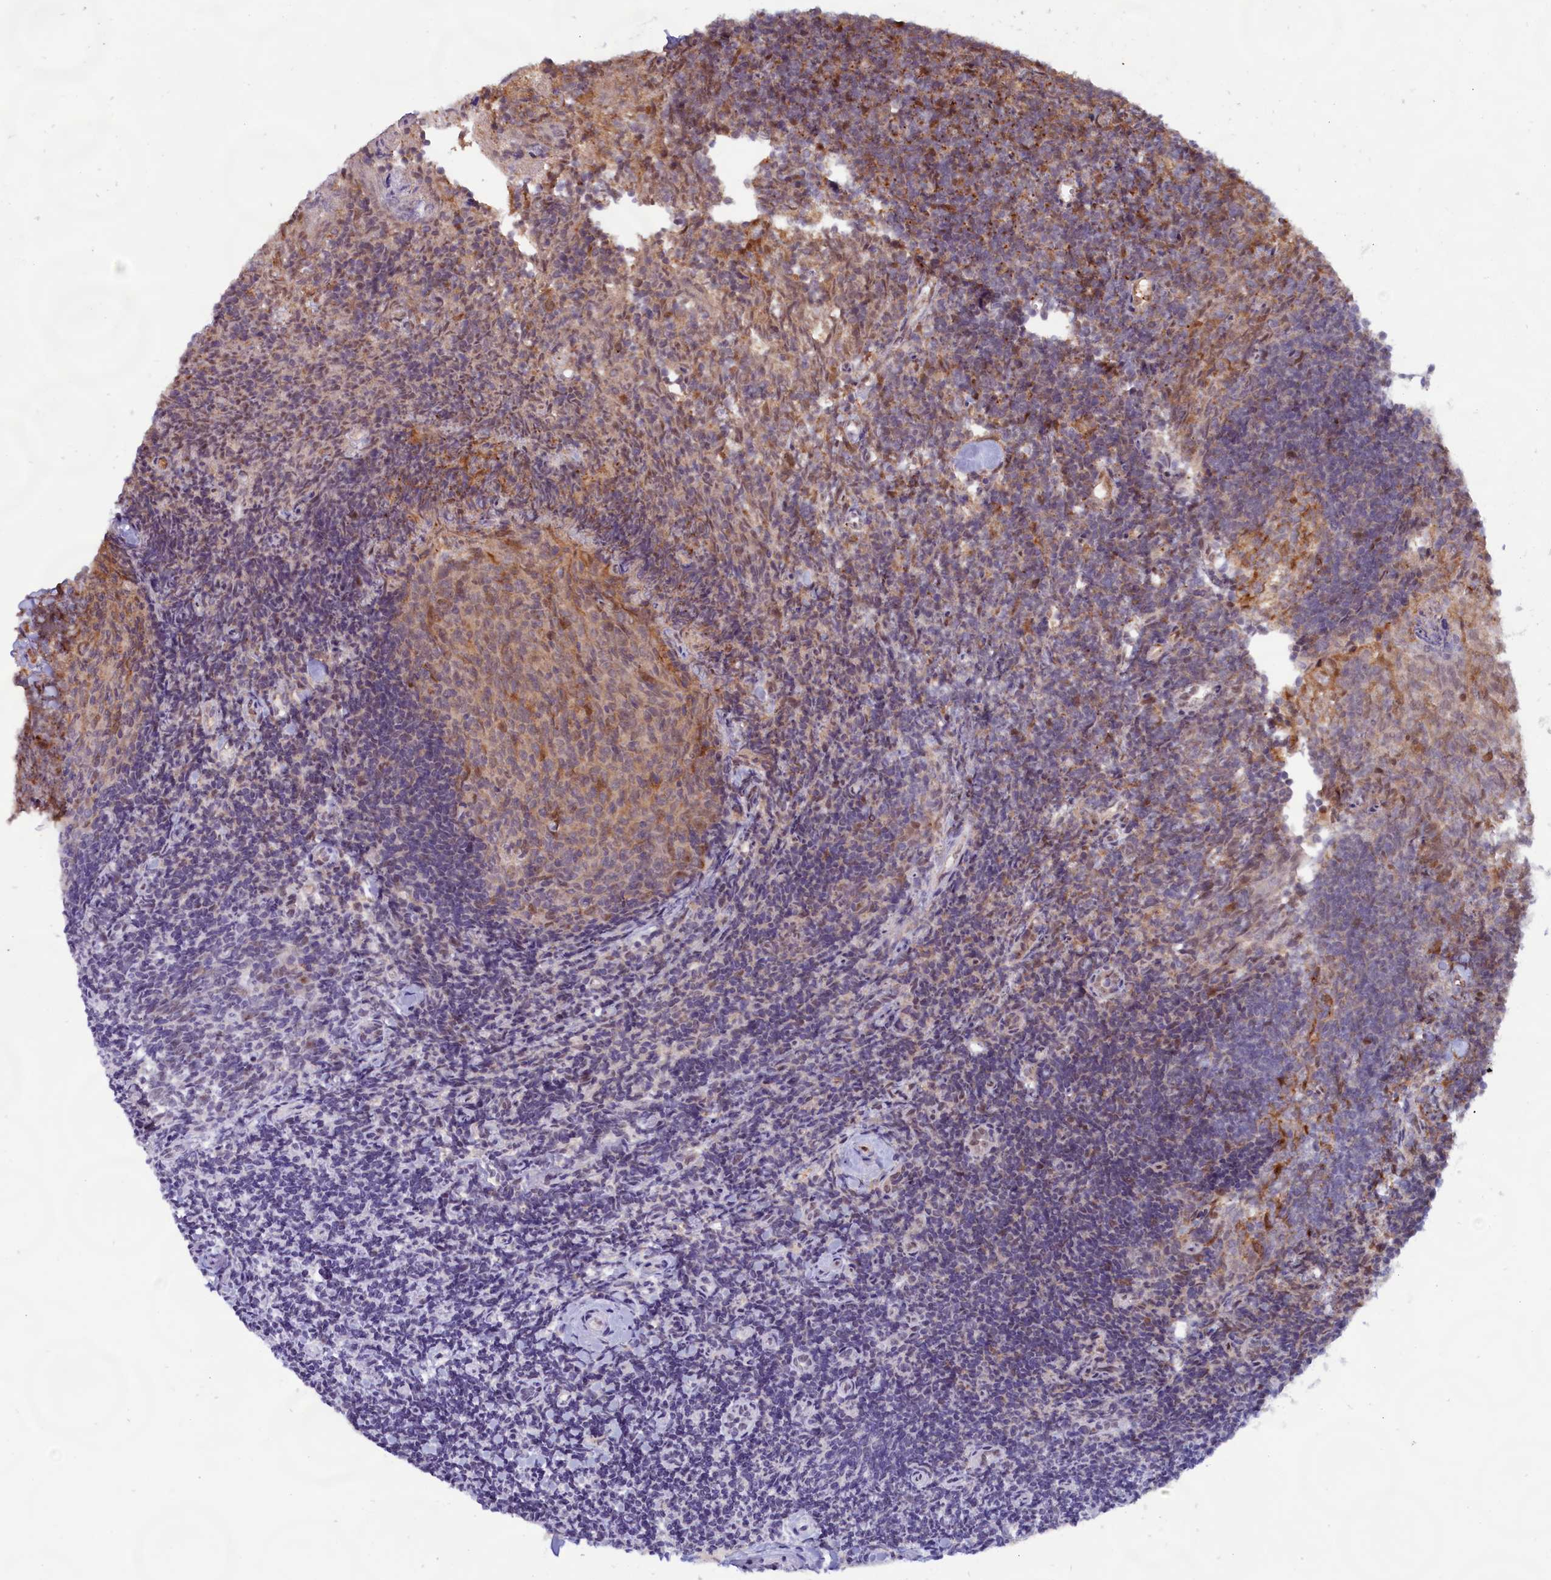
{"staining": {"intensity": "weak", "quantity": "25%-75%", "location": "cytoplasmic/membranous"}, "tissue": "tonsil", "cell_type": "Germinal center cells", "image_type": "normal", "snomed": [{"axis": "morphology", "description": "Normal tissue, NOS"}, {"axis": "topography", "description": "Tonsil"}], "caption": "Germinal center cells demonstrate low levels of weak cytoplasmic/membranous staining in about 25%-75% of cells in normal human tonsil. The staining was performed using DAB (3,3'-diaminobenzidine), with brown indicating positive protein expression. Nuclei are stained blue with hematoxylin.", "gene": "C1D", "patient": {"sex": "female", "age": 10}}